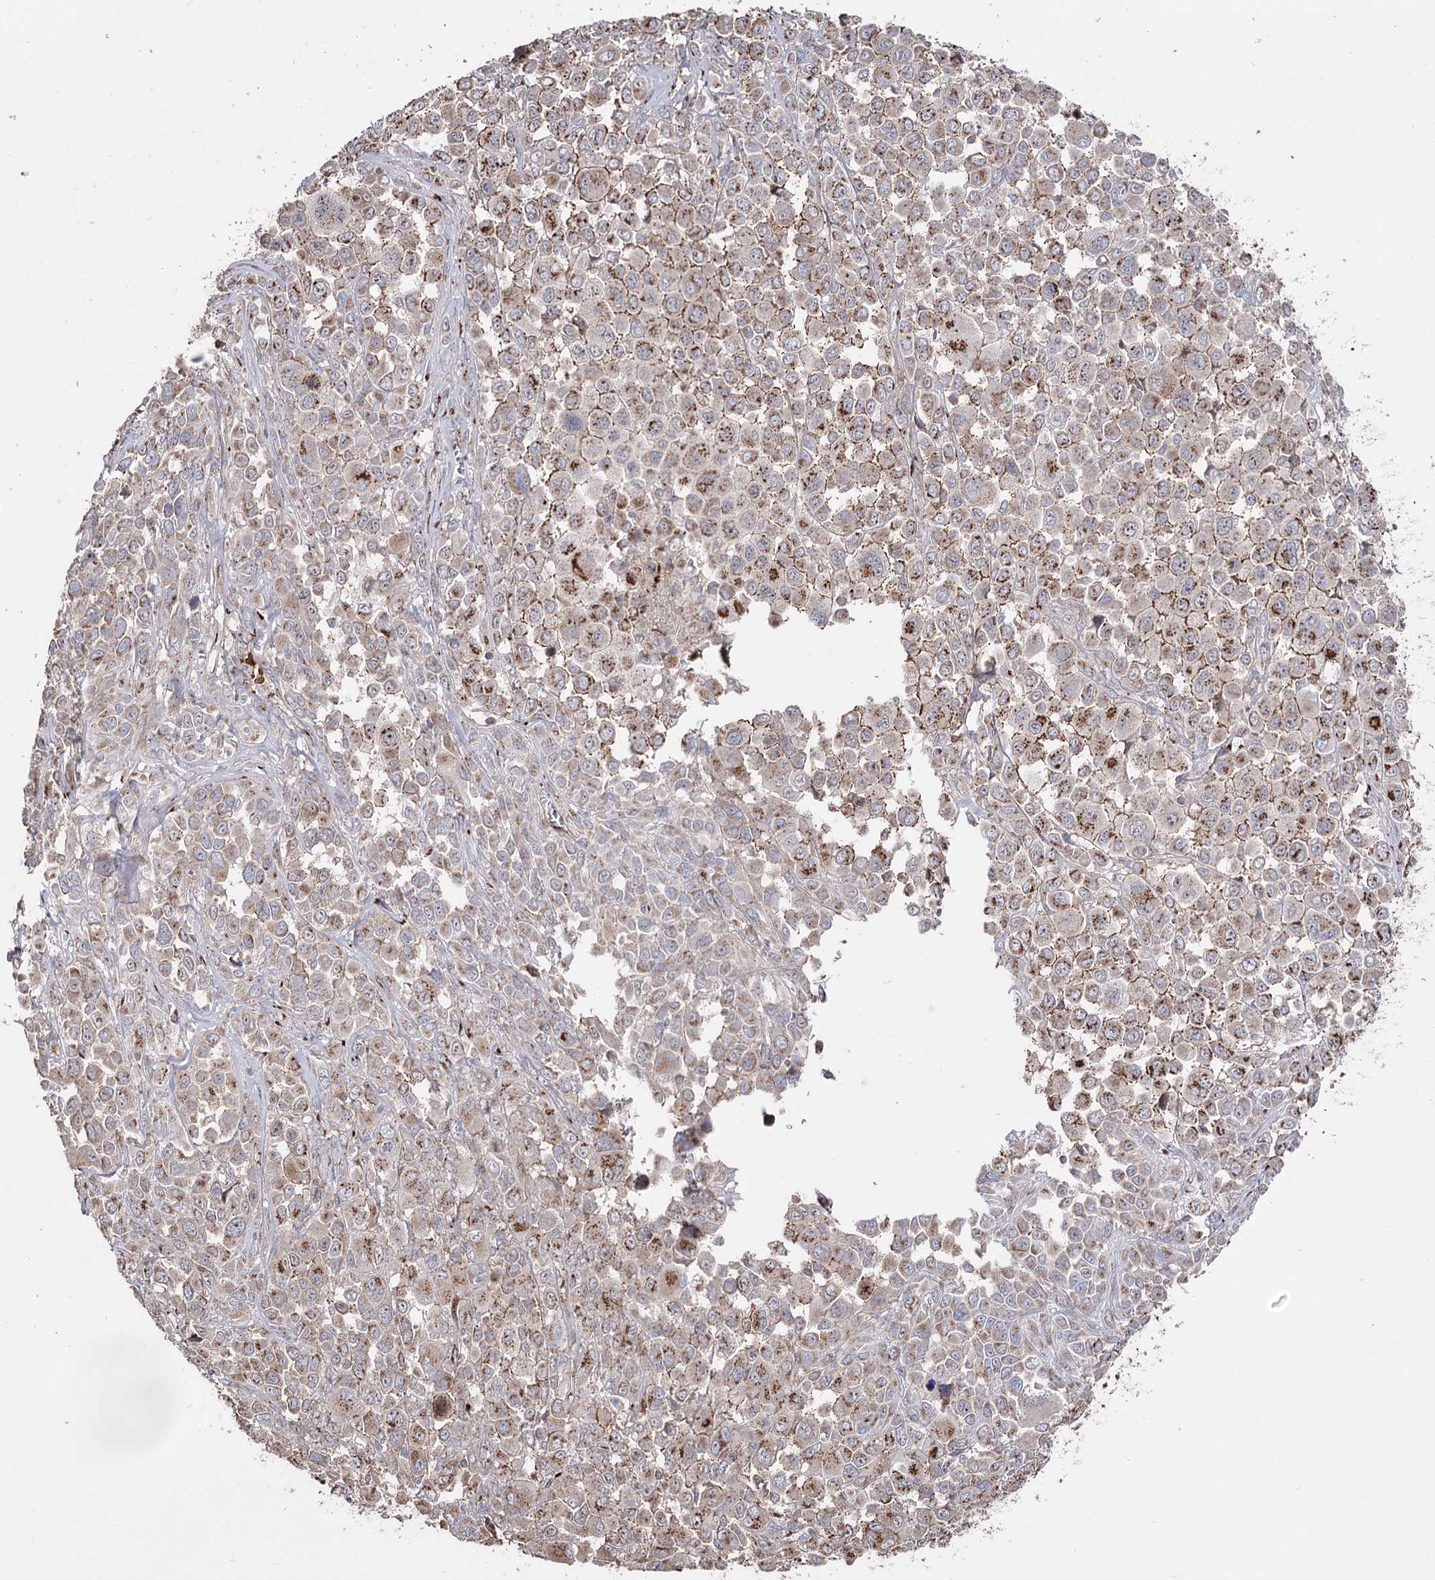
{"staining": {"intensity": "moderate", "quantity": "25%-75%", "location": "cytoplasmic/membranous"}, "tissue": "melanoma", "cell_type": "Tumor cells", "image_type": "cancer", "snomed": [{"axis": "morphology", "description": "Malignant melanoma, NOS"}, {"axis": "topography", "description": "Skin of trunk"}], "caption": "Human melanoma stained with a brown dye reveals moderate cytoplasmic/membranous positive positivity in approximately 25%-75% of tumor cells.", "gene": "ARHGAP20", "patient": {"sex": "male", "age": 71}}